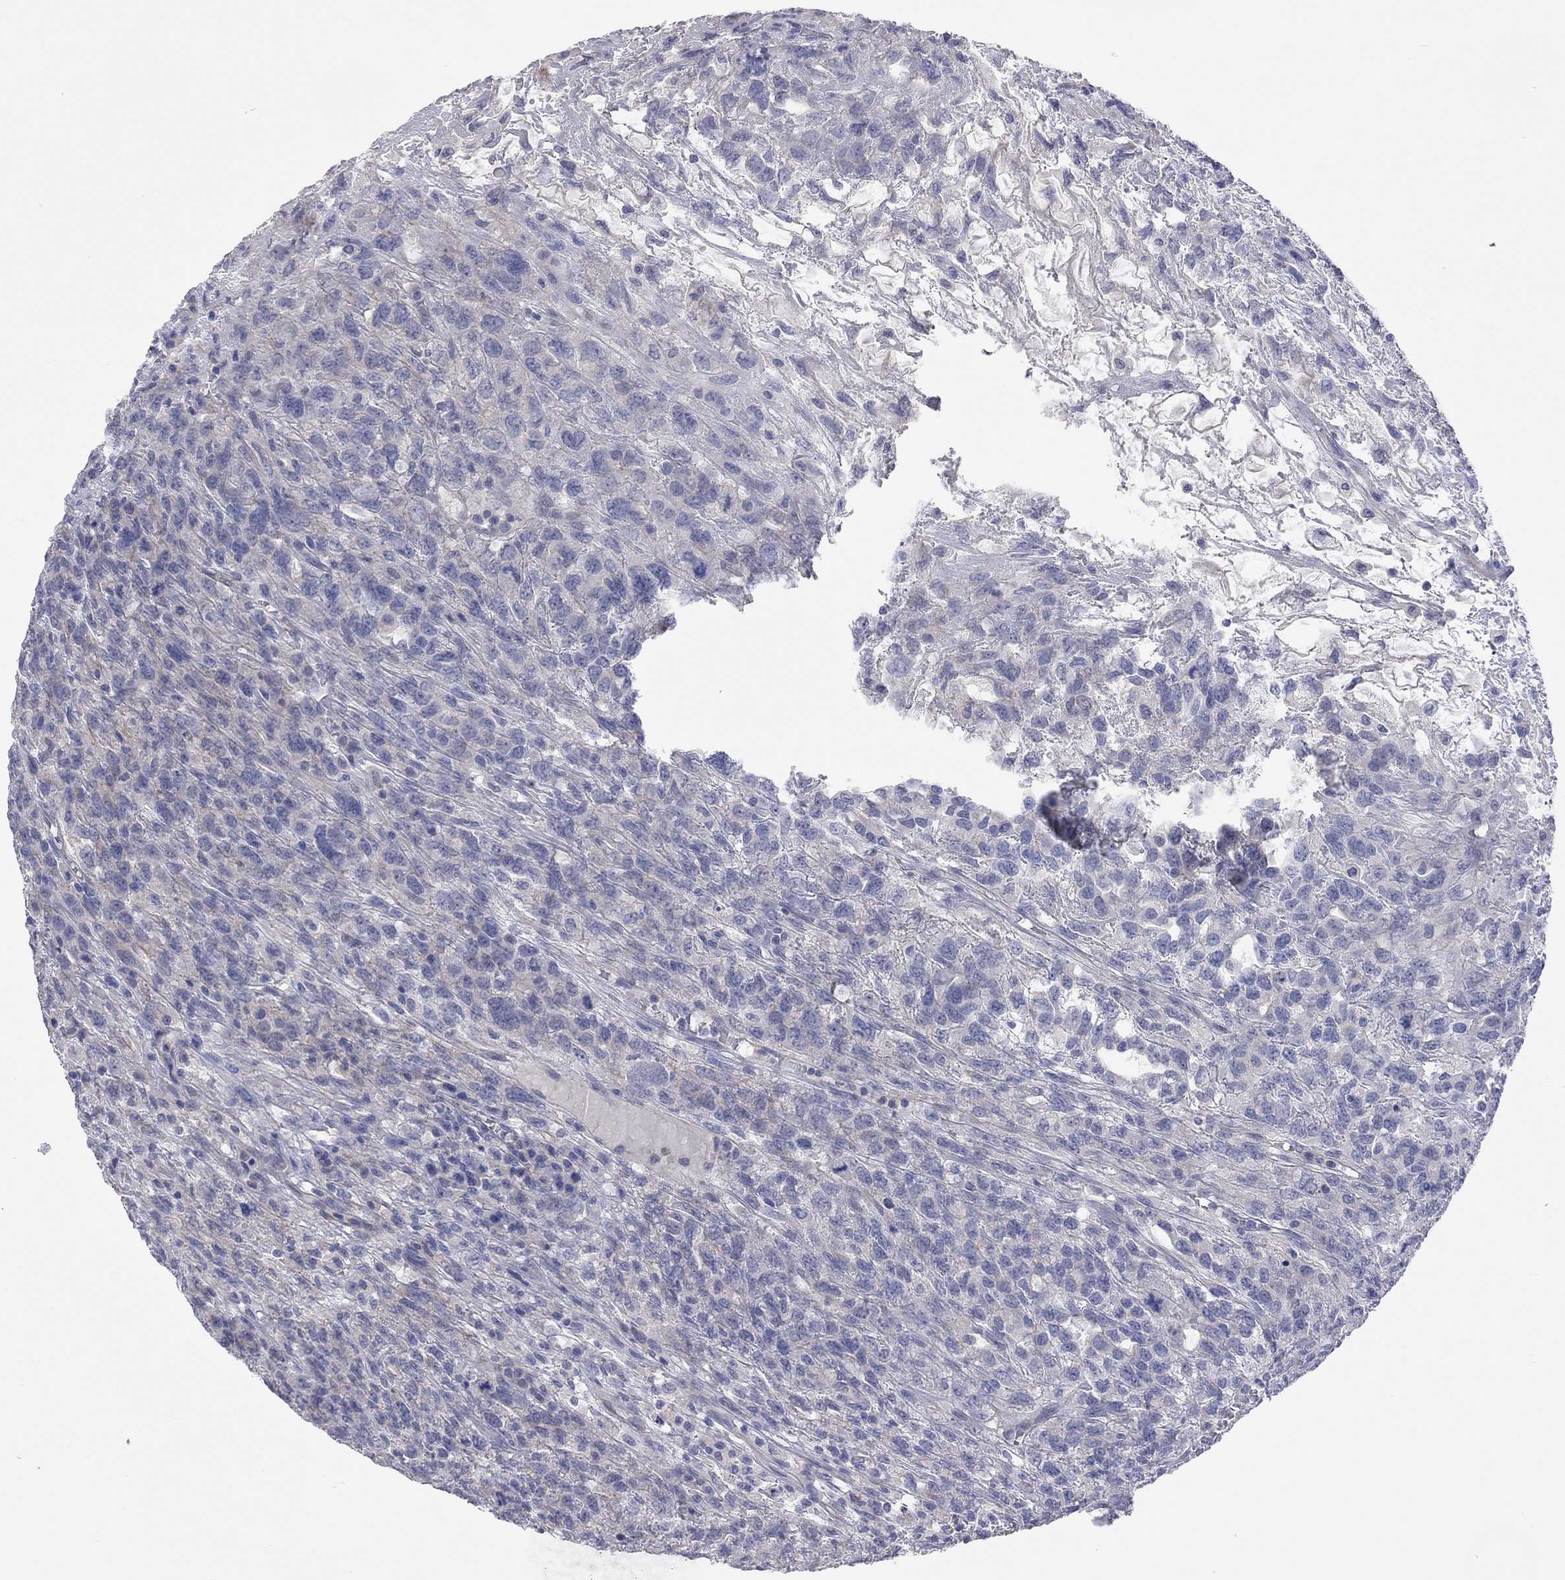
{"staining": {"intensity": "negative", "quantity": "none", "location": "none"}, "tissue": "testis cancer", "cell_type": "Tumor cells", "image_type": "cancer", "snomed": [{"axis": "morphology", "description": "Seminoma, NOS"}, {"axis": "topography", "description": "Testis"}], "caption": "IHC histopathology image of human testis seminoma stained for a protein (brown), which shows no positivity in tumor cells.", "gene": "KCNB1", "patient": {"sex": "male", "age": 52}}